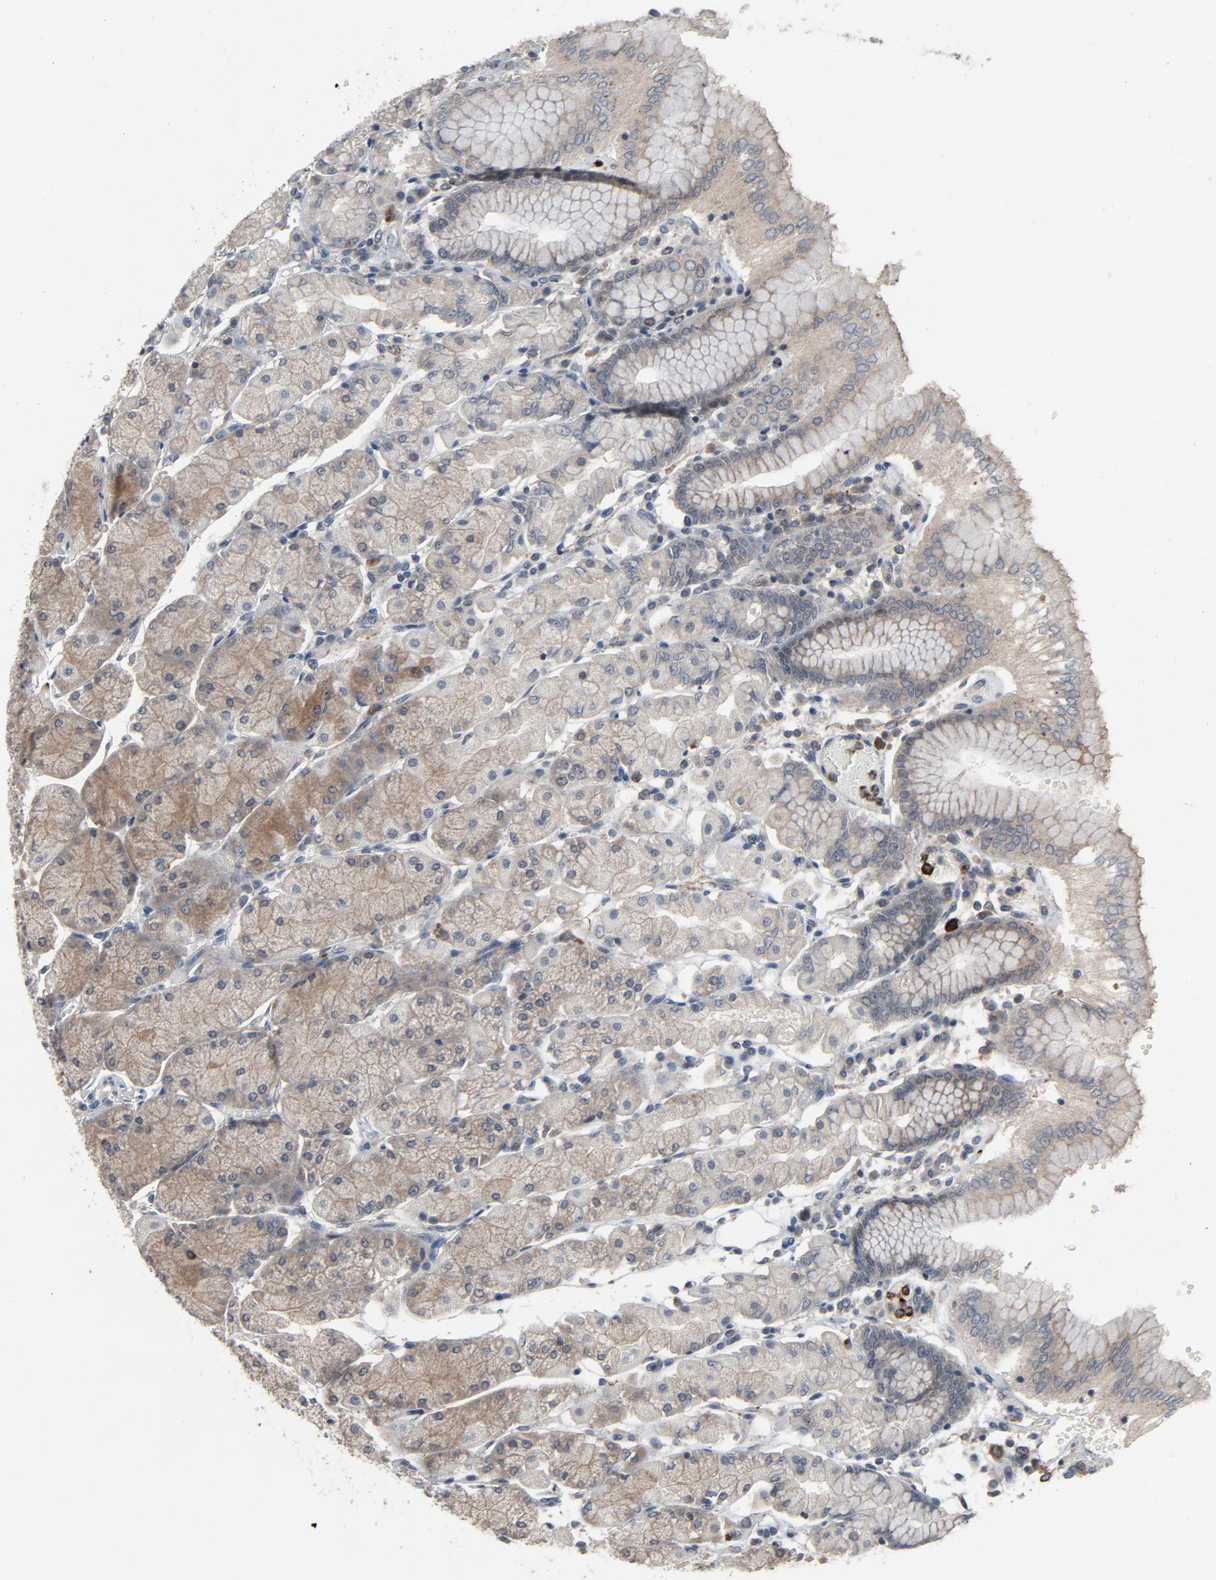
{"staining": {"intensity": "moderate", "quantity": "<25%", "location": "cytoplasmic/membranous"}, "tissue": "stomach", "cell_type": "Glandular cells", "image_type": "normal", "snomed": [{"axis": "morphology", "description": "Normal tissue, NOS"}, {"axis": "topography", "description": "Stomach, upper"}, {"axis": "topography", "description": "Stomach"}], "caption": "Glandular cells display low levels of moderate cytoplasmic/membranous expression in about <25% of cells in unremarkable human stomach.", "gene": "PDZD4", "patient": {"sex": "male", "age": 76}}